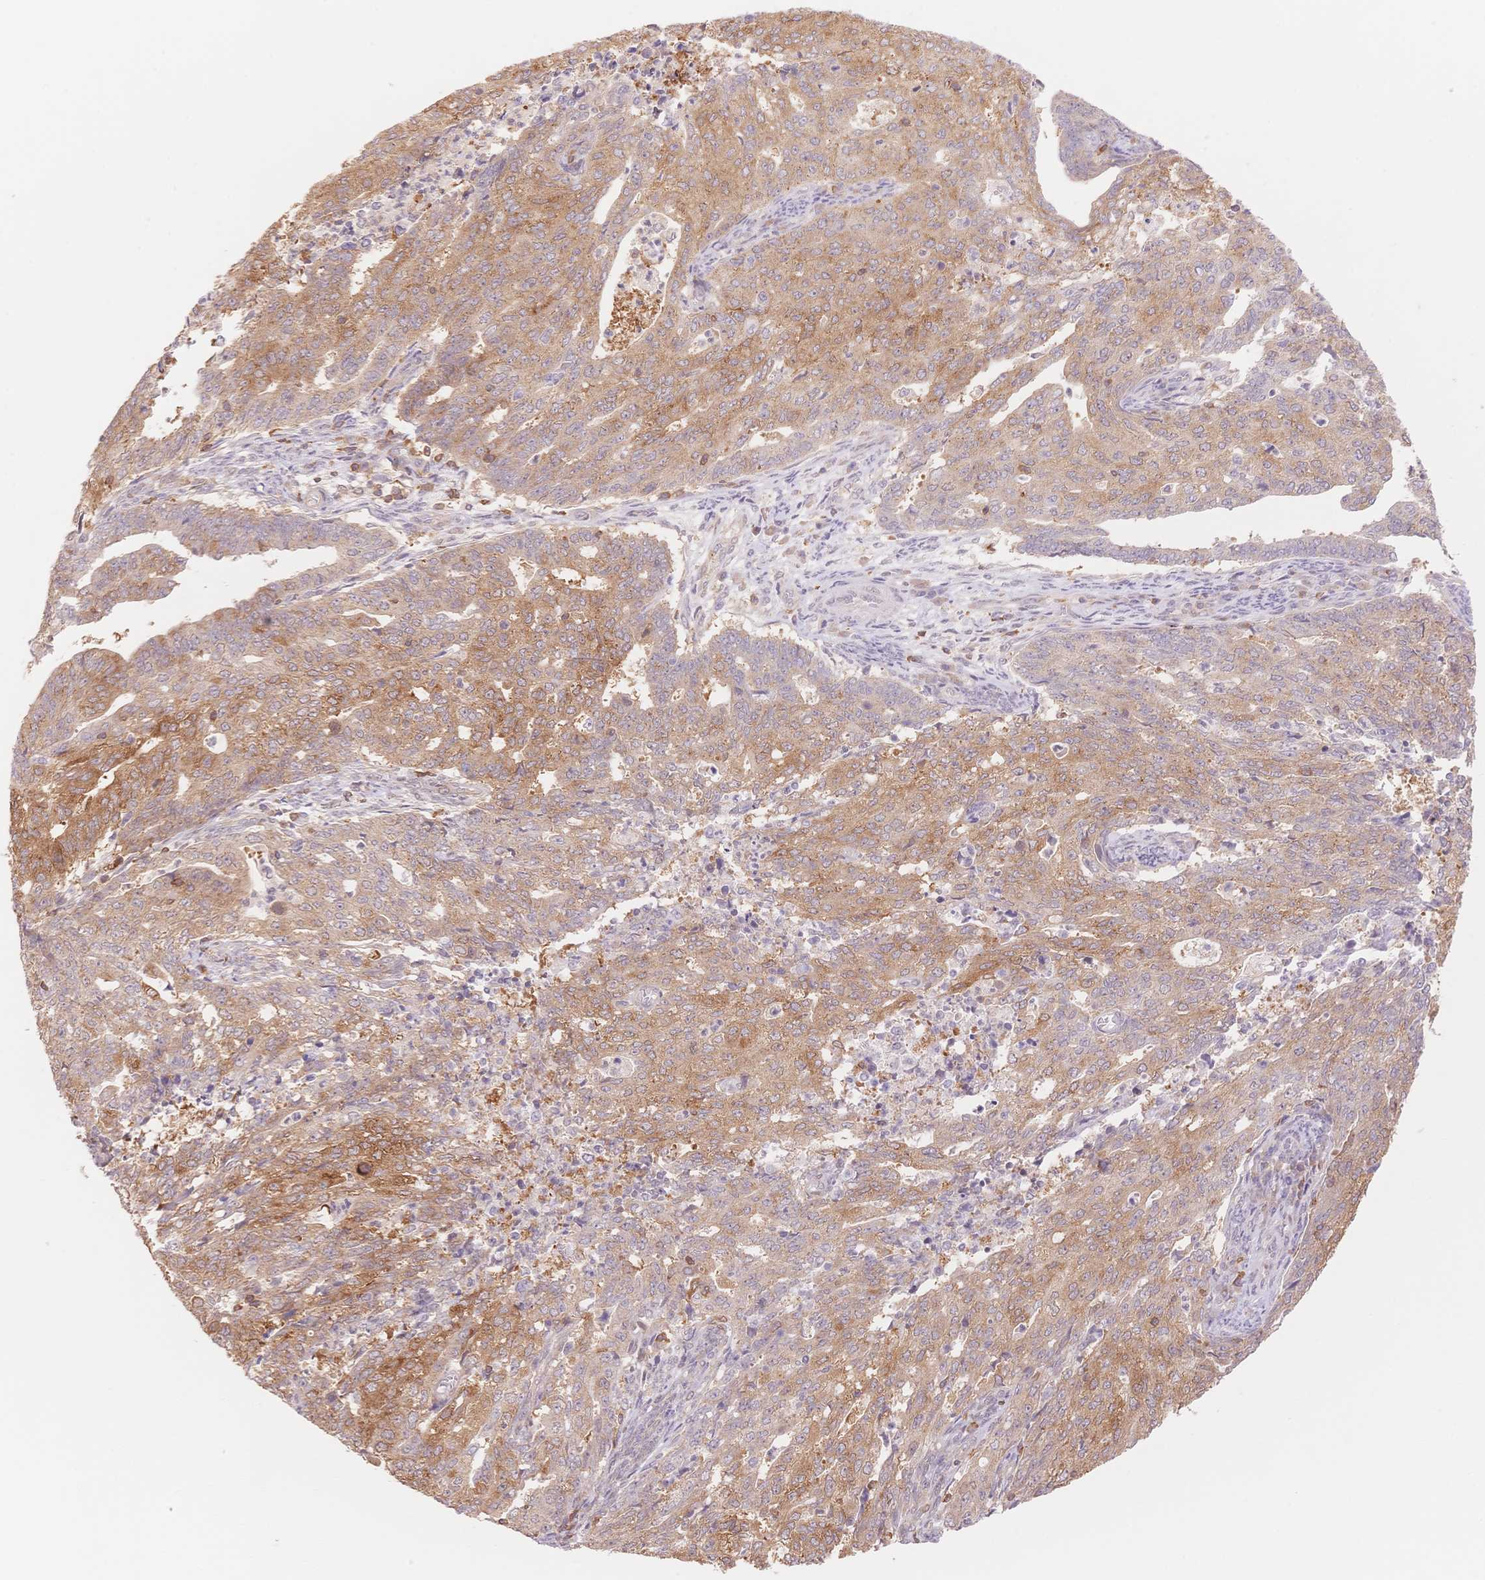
{"staining": {"intensity": "moderate", "quantity": ">75%", "location": "cytoplasmic/membranous"}, "tissue": "endometrial cancer", "cell_type": "Tumor cells", "image_type": "cancer", "snomed": [{"axis": "morphology", "description": "Adenocarcinoma, NOS"}, {"axis": "topography", "description": "Endometrium"}], "caption": "Endometrial adenocarcinoma stained with a brown dye reveals moderate cytoplasmic/membranous positive staining in approximately >75% of tumor cells.", "gene": "STK39", "patient": {"sex": "female", "age": 82}}